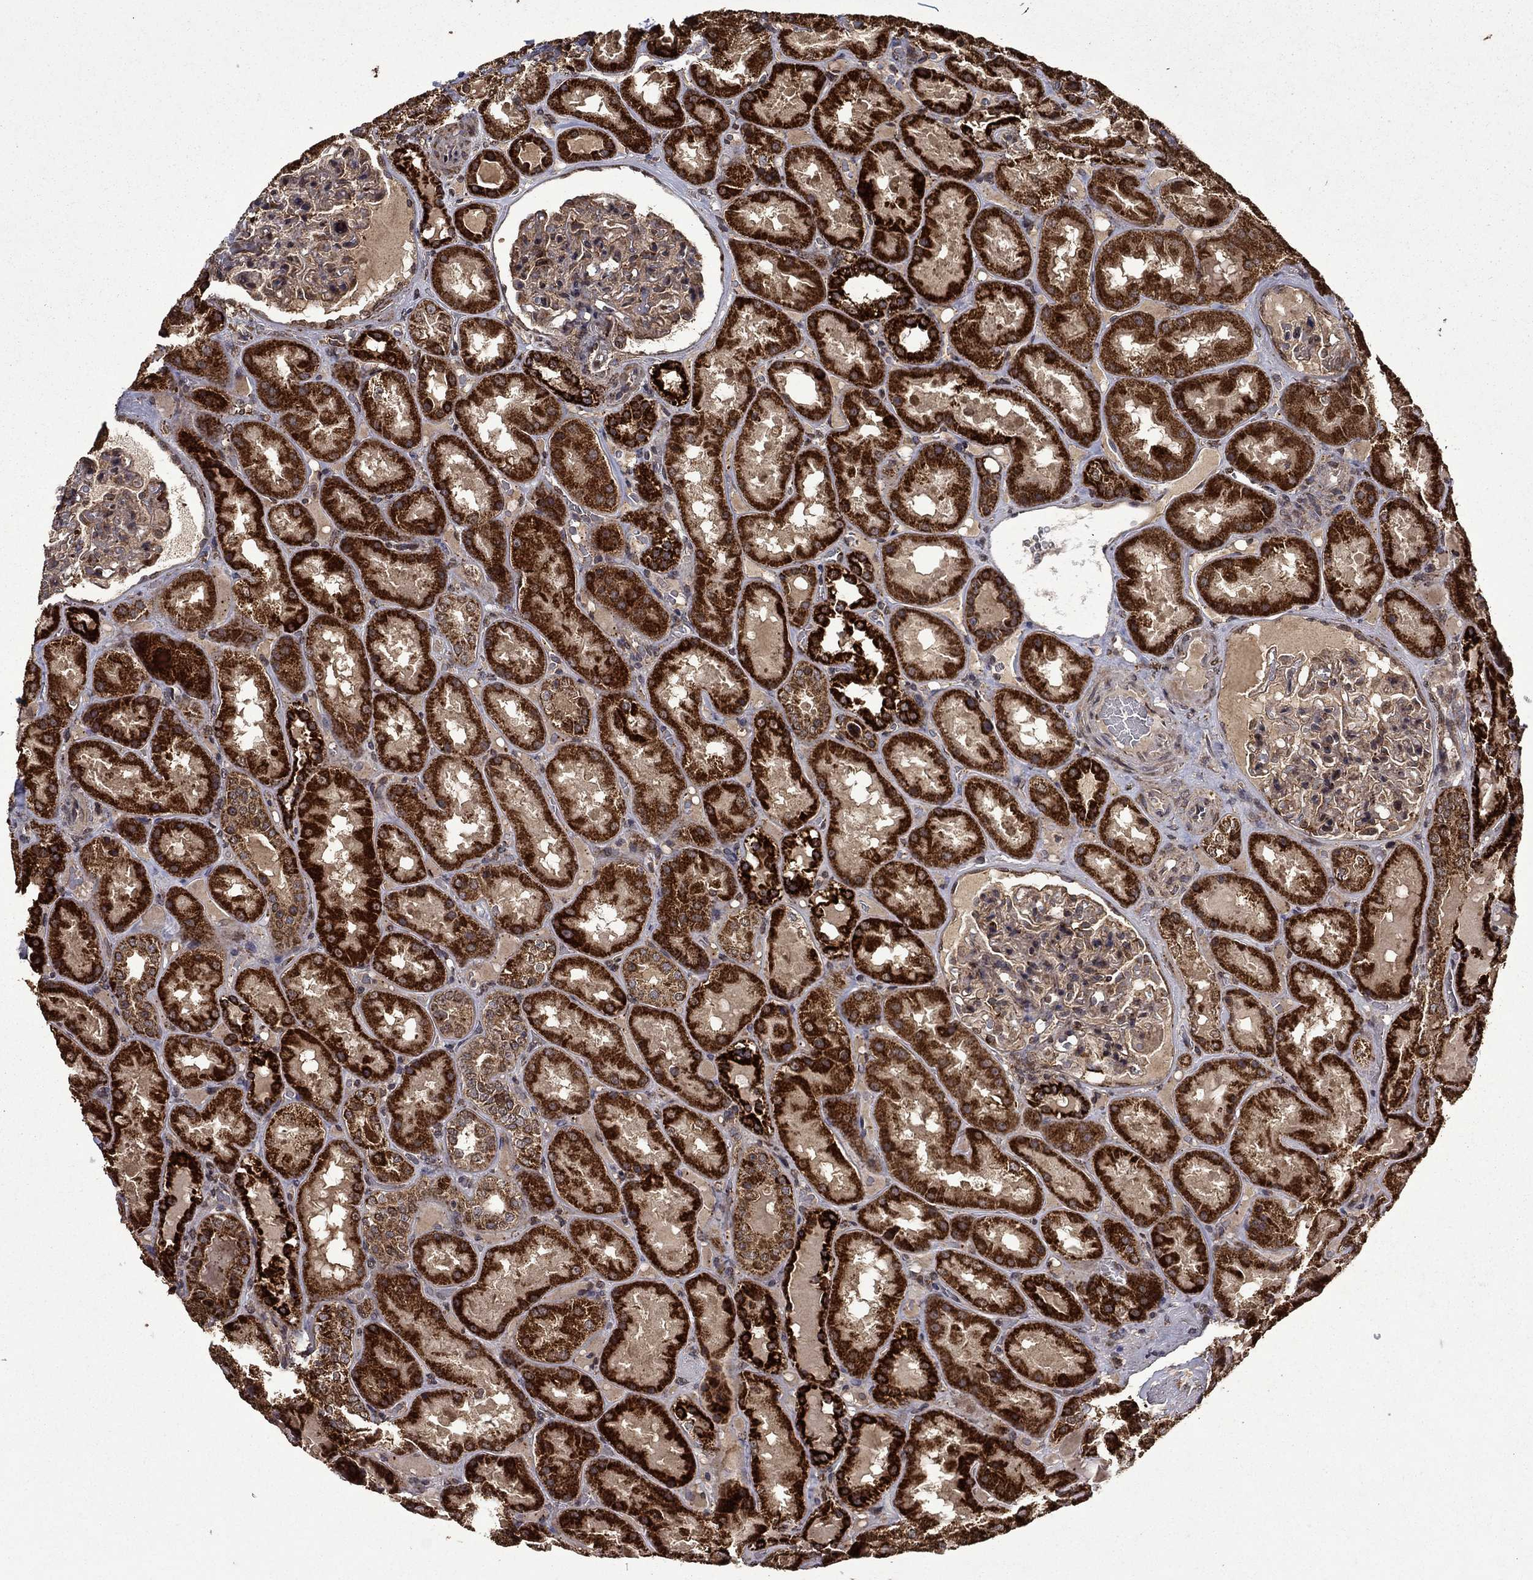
{"staining": {"intensity": "moderate", "quantity": ">75%", "location": "cytoplasmic/membranous"}, "tissue": "kidney", "cell_type": "Cells in glomeruli", "image_type": "normal", "snomed": [{"axis": "morphology", "description": "Normal tissue, NOS"}, {"axis": "topography", "description": "Kidney"}], "caption": "Immunohistochemical staining of normal human kidney demonstrates moderate cytoplasmic/membranous protein positivity in approximately >75% of cells in glomeruli.", "gene": "ITM2B", "patient": {"sex": "male", "age": 73}}